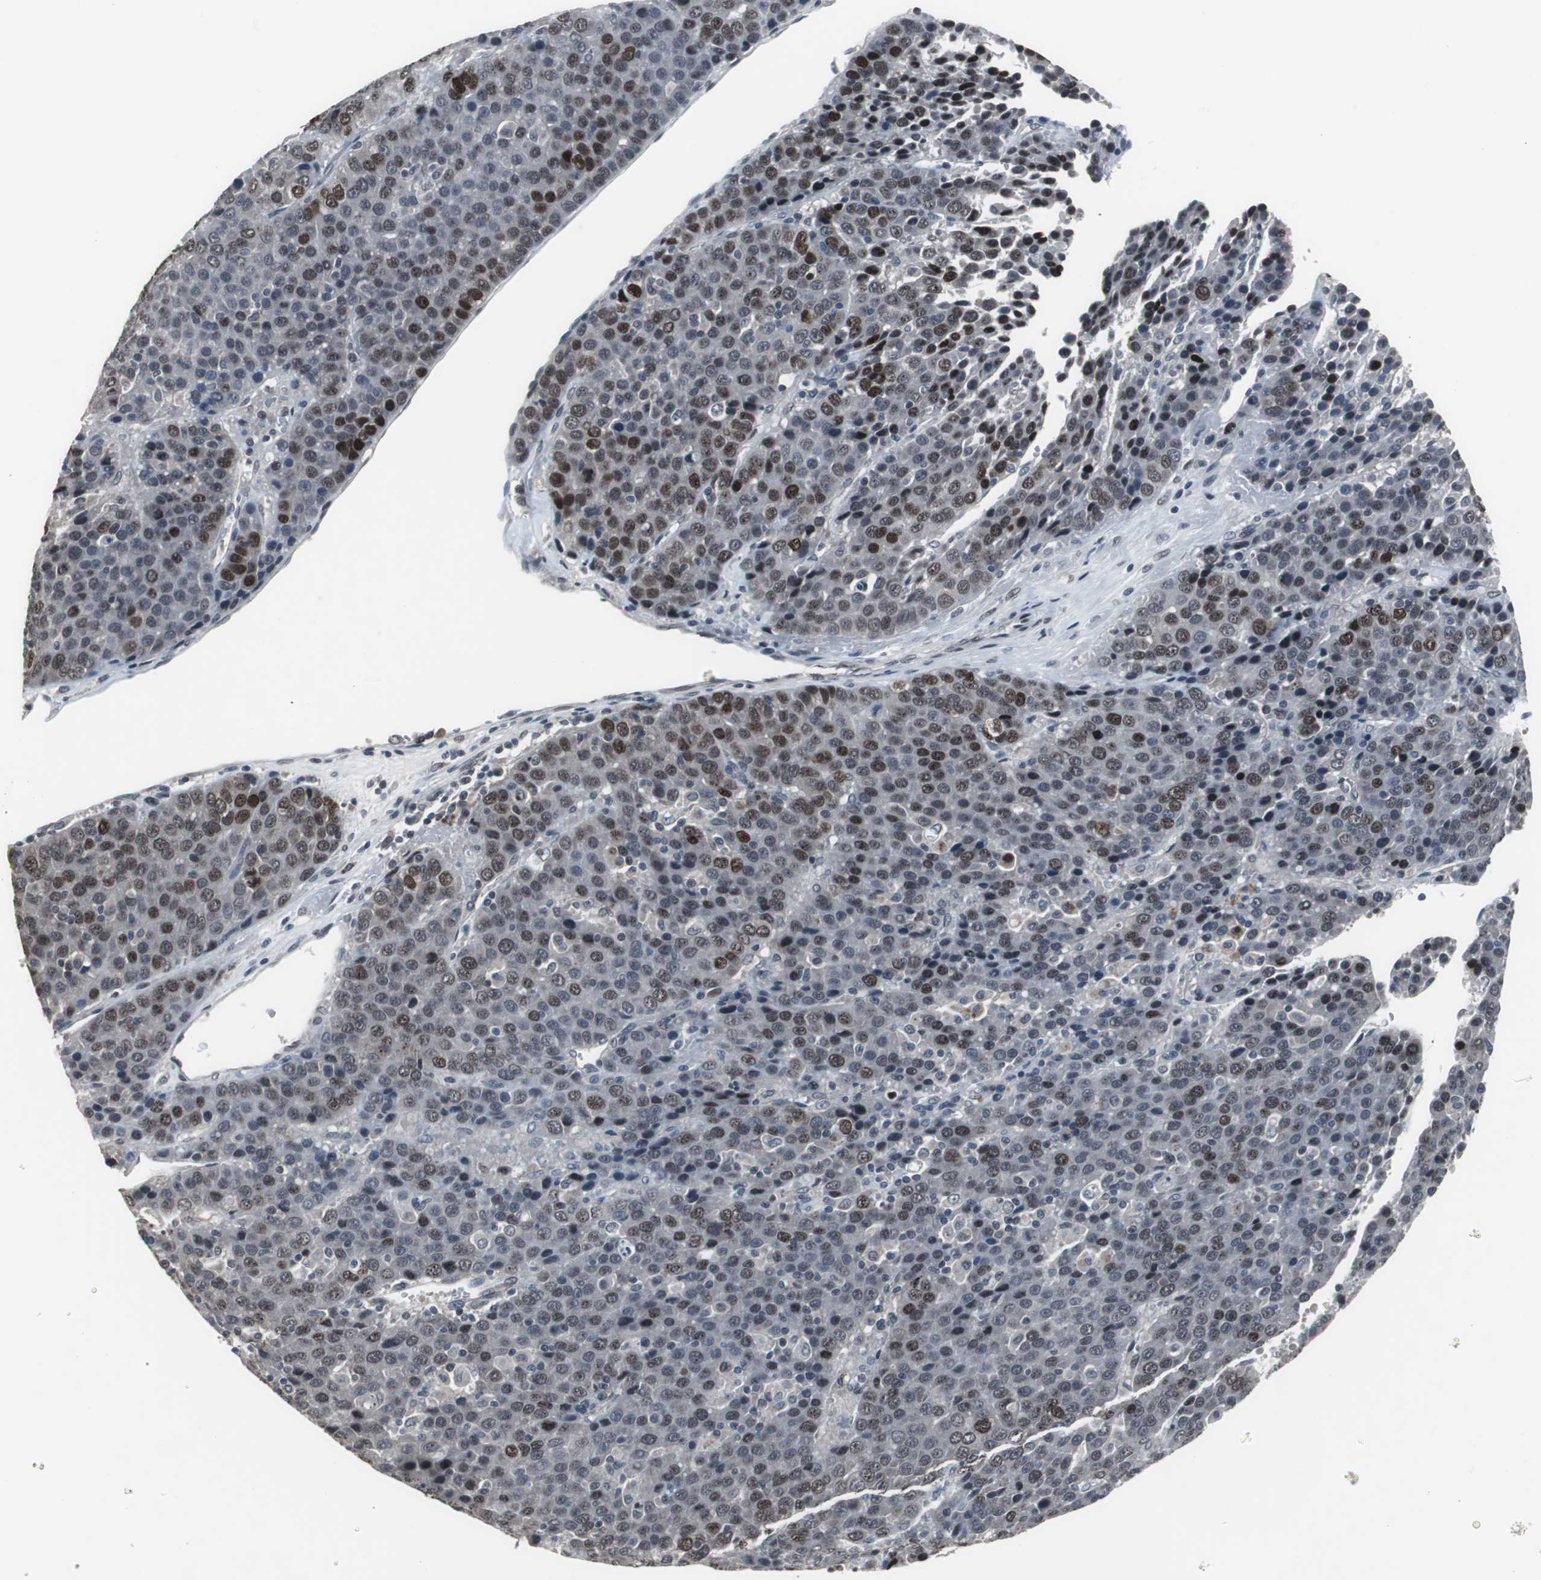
{"staining": {"intensity": "moderate", "quantity": ">75%", "location": "nuclear"}, "tissue": "liver cancer", "cell_type": "Tumor cells", "image_type": "cancer", "snomed": [{"axis": "morphology", "description": "Carcinoma, Hepatocellular, NOS"}, {"axis": "topography", "description": "Liver"}], "caption": "Protein expression analysis of hepatocellular carcinoma (liver) reveals moderate nuclear staining in about >75% of tumor cells.", "gene": "FOXP4", "patient": {"sex": "female", "age": 53}}